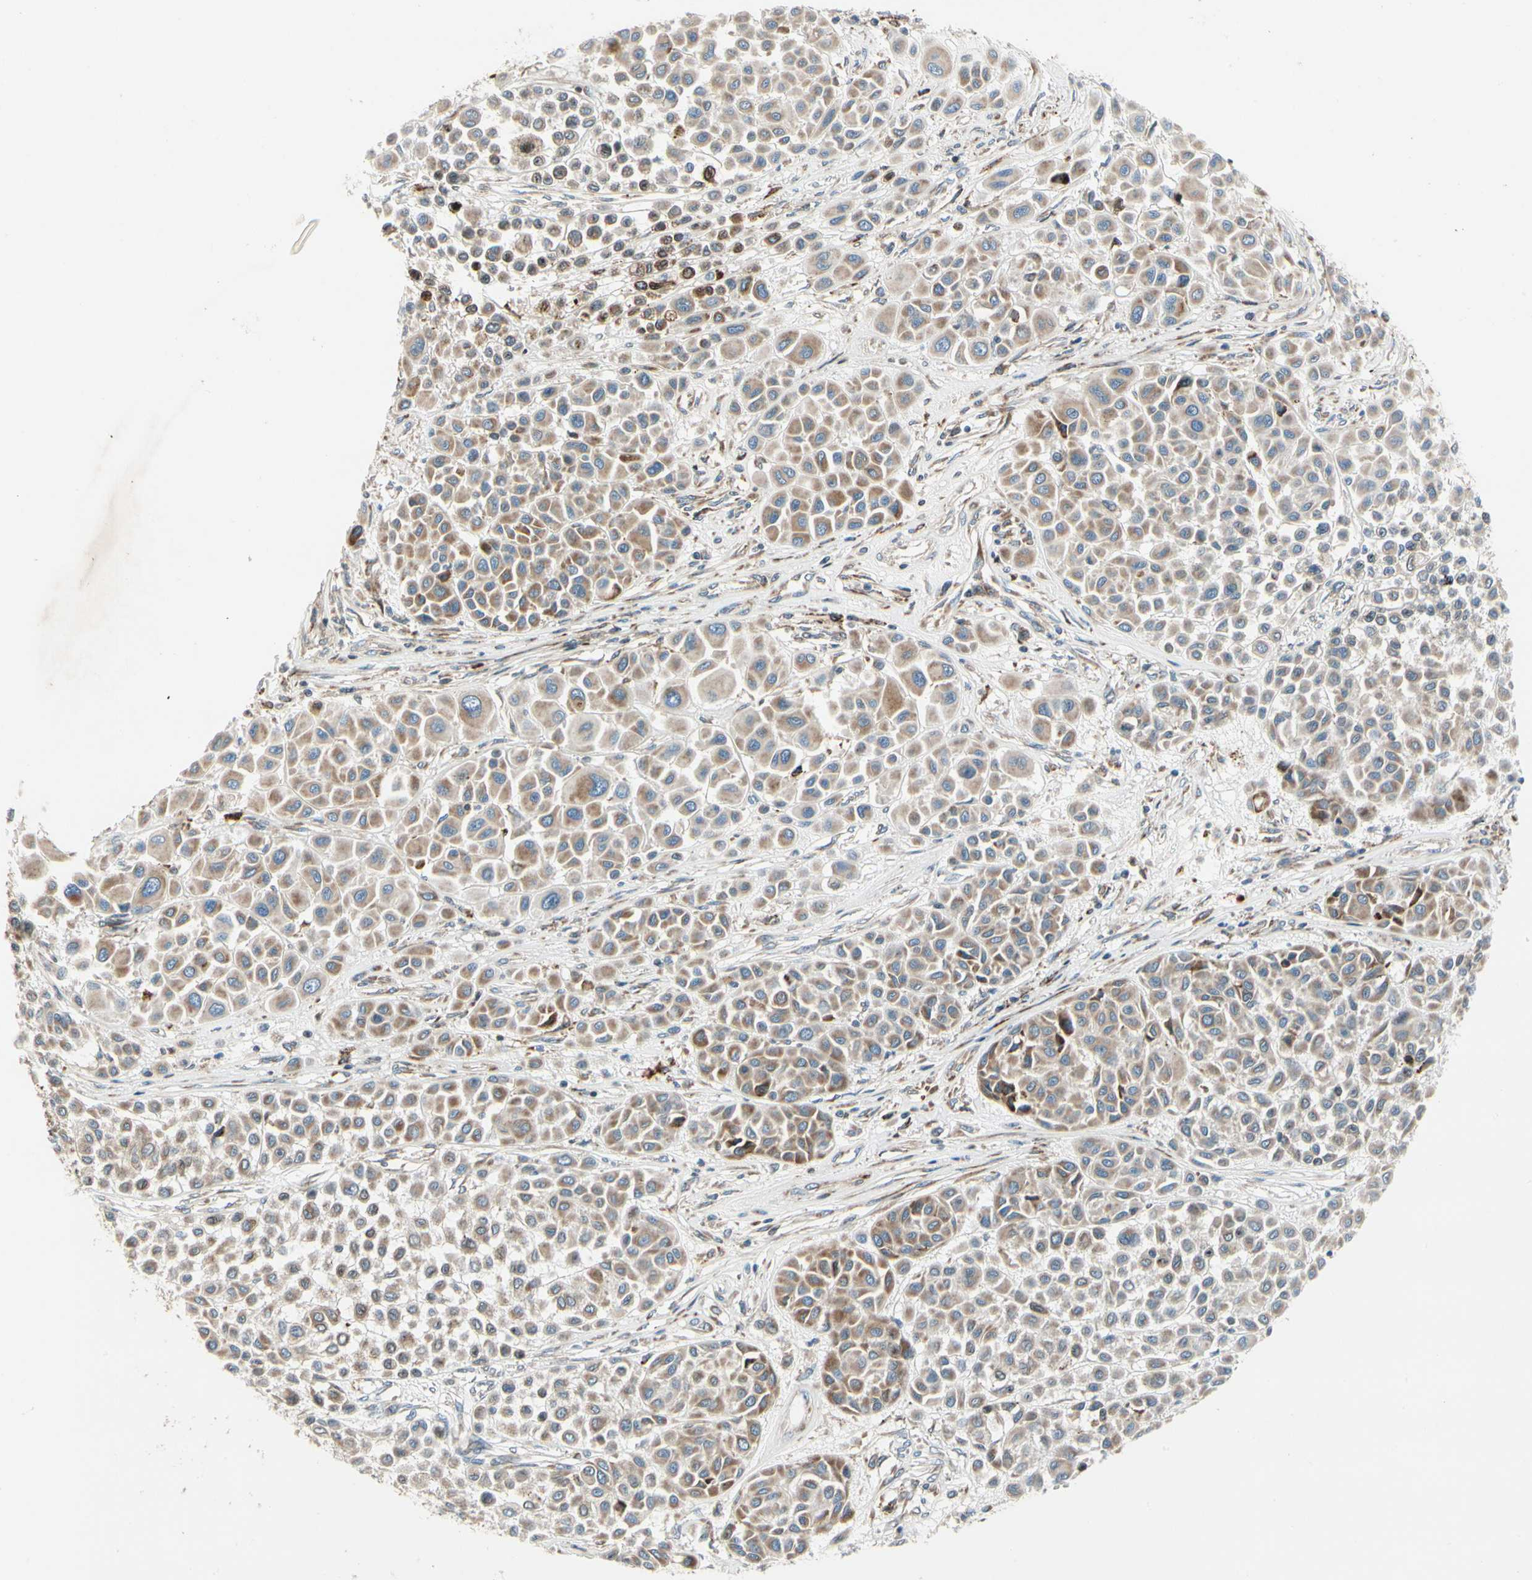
{"staining": {"intensity": "weak", "quantity": ">75%", "location": "cytoplasmic/membranous"}, "tissue": "melanoma", "cell_type": "Tumor cells", "image_type": "cancer", "snomed": [{"axis": "morphology", "description": "Malignant melanoma, Metastatic site"}, {"axis": "topography", "description": "Soft tissue"}], "caption": "Malignant melanoma (metastatic site) stained with DAB immunohistochemistry demonstrates low levels of weak cytoplasmic/membranous staining in about >75% of tumor cells. The staining was performed using DAB, with brown indicating positive protein expression. Nuclei are stained blue with hematoxylin.", "gene": "MRPL9", "patient": {"sex": "male", "age": 41}}